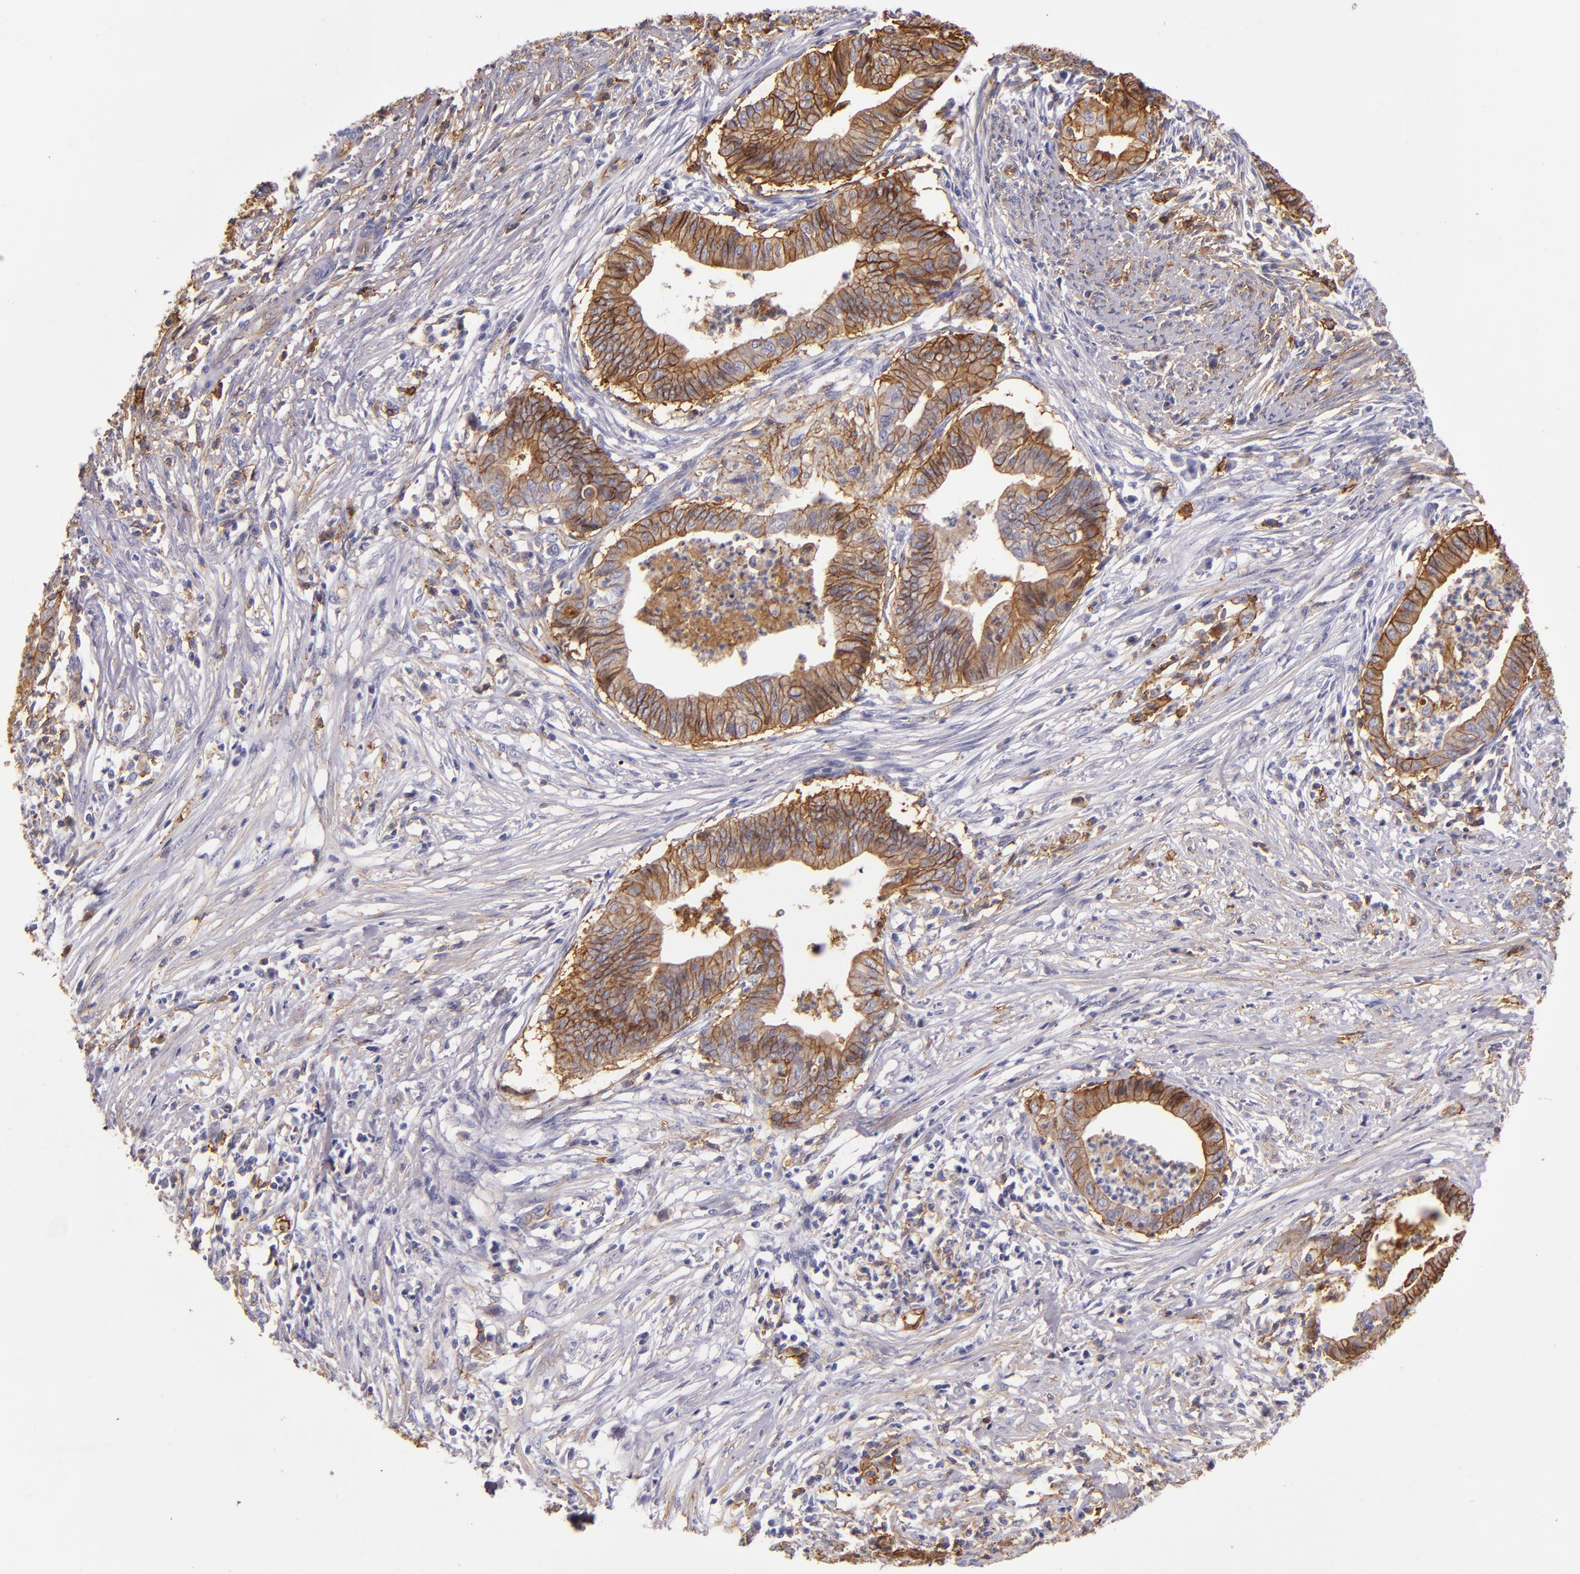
{"staining": {"intensity": "strong", "quantity": ">75%", "location": "cytoplasmic/membranous"}, "tissue": "endometrial cancer", "cell_type": "Tumor cells", "image_type": "cancer", "snomed": [{"axis": "morphology", "description": "Necrosis, NOS"}, {"axis": "morphology", "description": "Adenocarcinoma, NOS"}, {"axis": "topography", "description": "Endometrium"}], "caption": "A brown stain labels strong cytoplasmic/membranous positivity of a protein in endometrial adenocarcinoma tumor cells. The staining was performed using DAB, with brown indicating positive protein expression. Nuclei are stained blue with hematoxylin.", "gene": "CD9", "patient": {"sex": "female", "age": 79}}